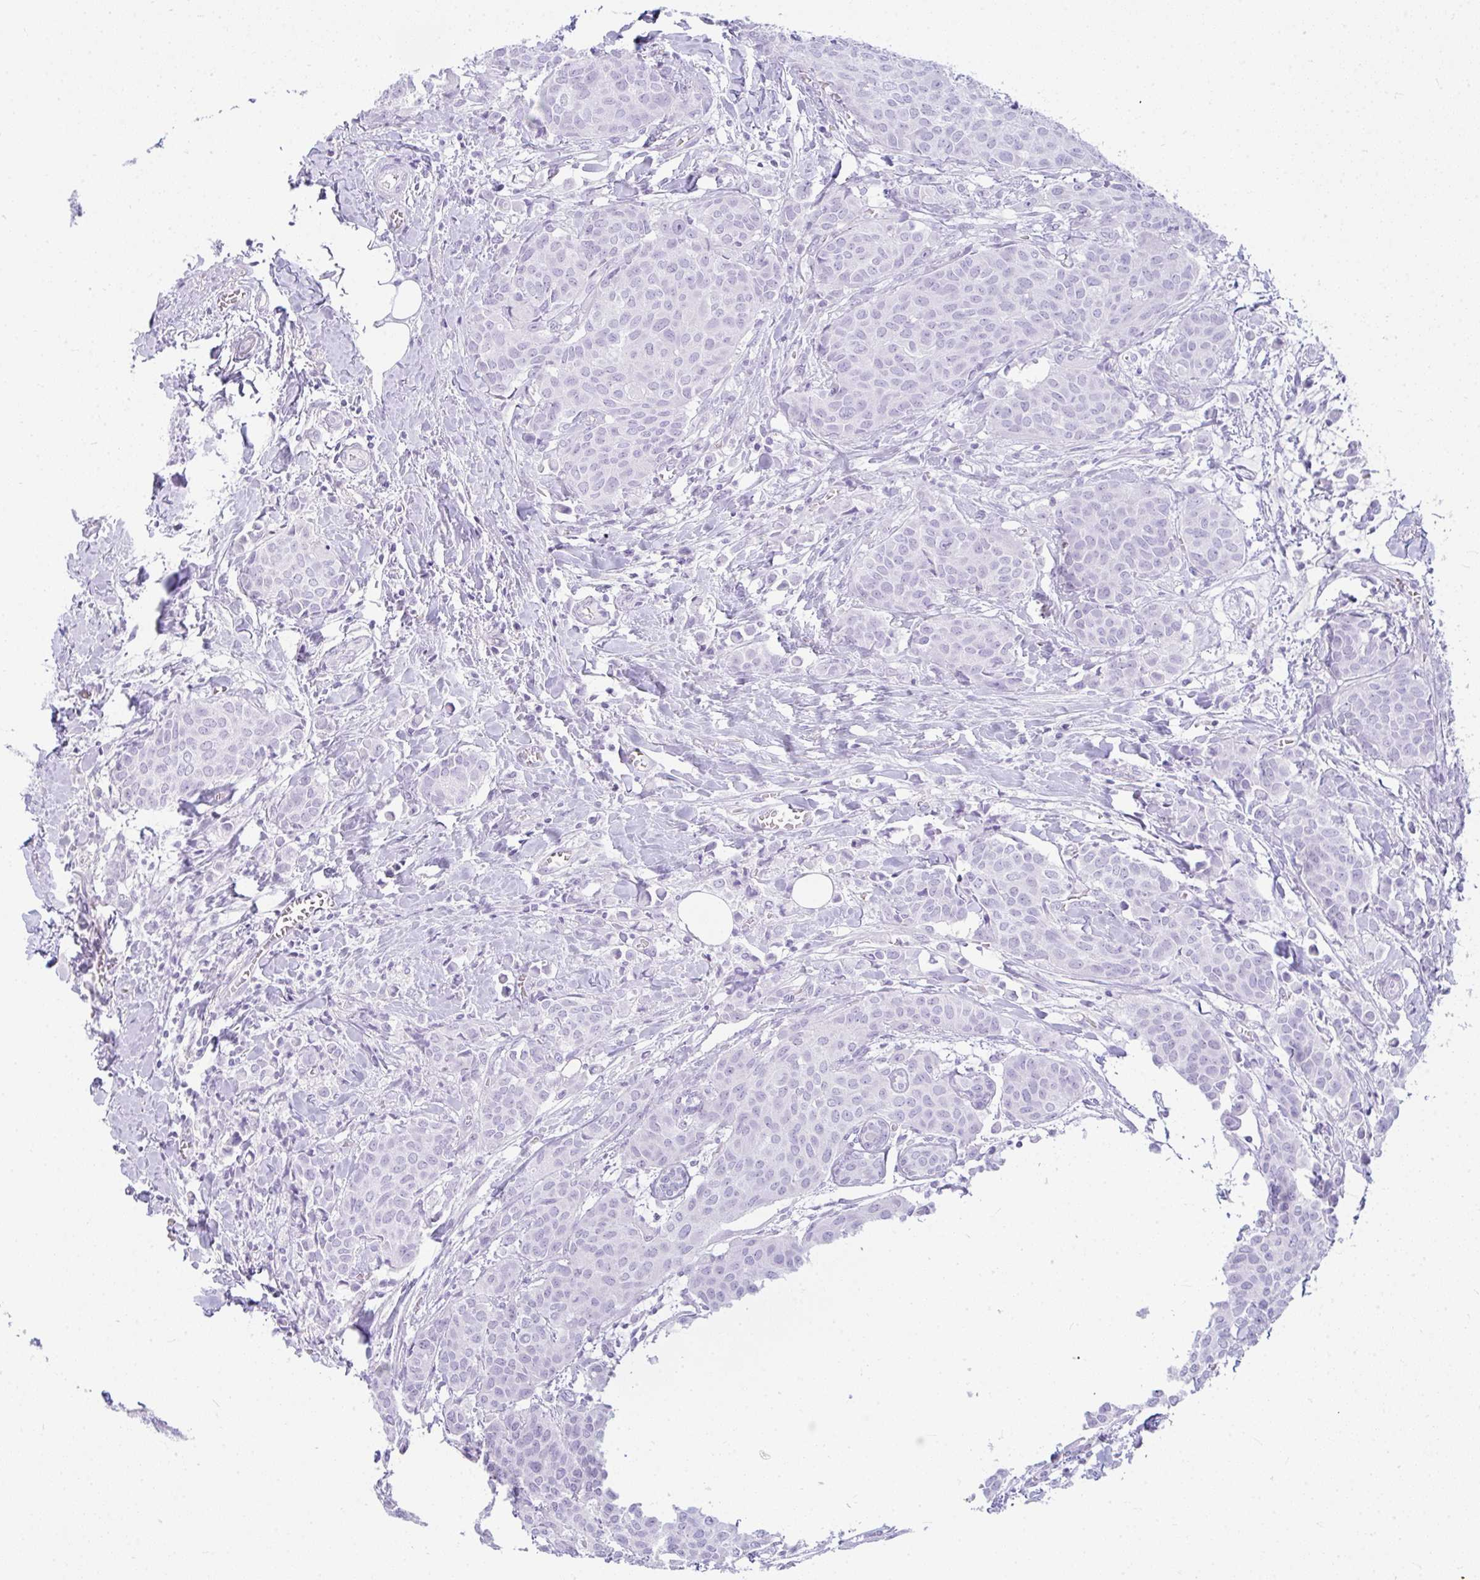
{"staining": {"intensity": "negative", "quantity": "none", "location": "none"}, "tissue": "breast cancer", "cell_type": "Tumor cells", "image_type": "cancer", "snomed": [{"axis": "morphology", "description": "Duct carcinoma"}, {"axis": "topography", "description": "Breast"}], "caption": "Immunohistochemistry micrograph of neoplastic tissue: human breast cancer (invasive ductal carcinoma) stained with DAB shows no significant protein positivity in tumor cells.", "gene": "RASL10A", "patient": {"sex": "female", "age": 47}}